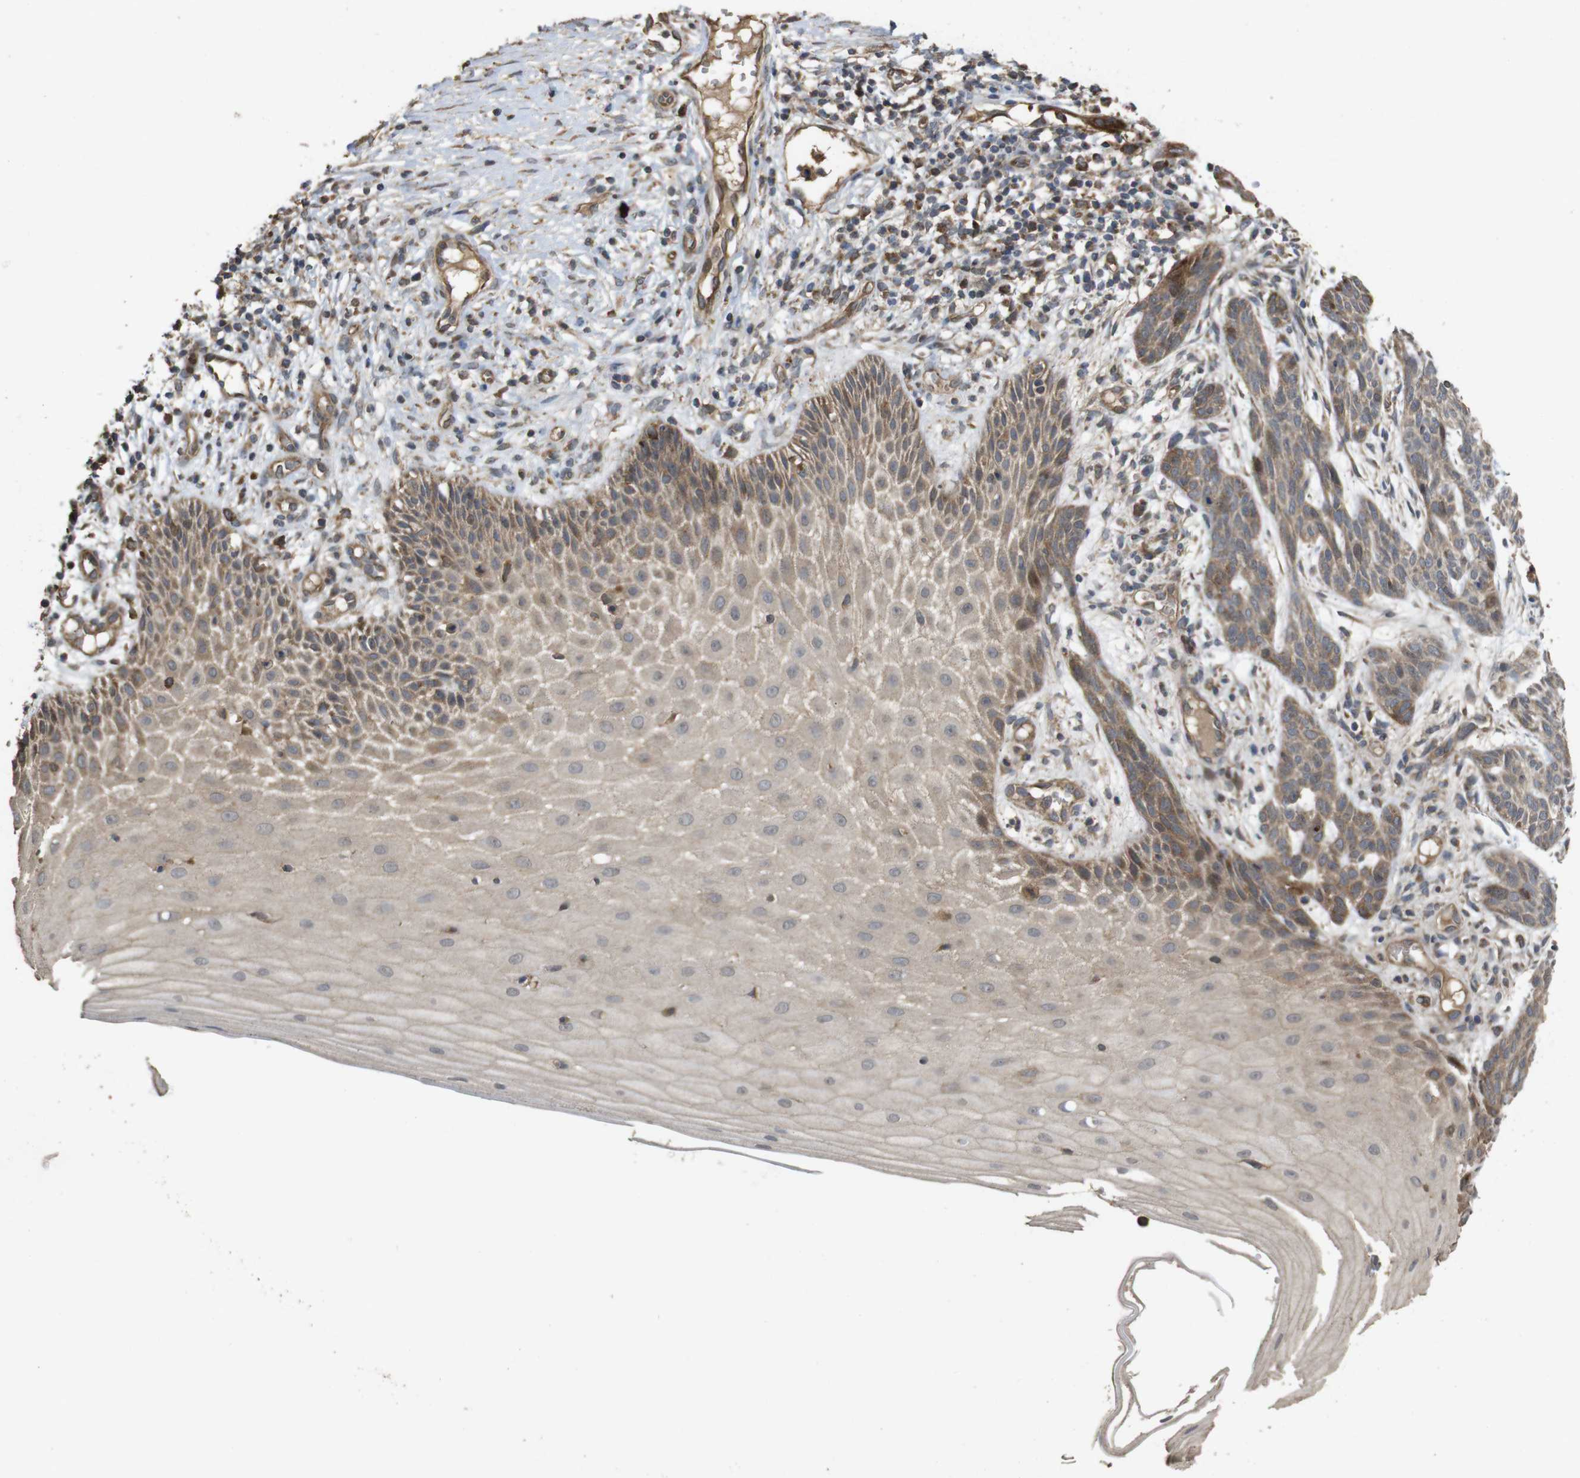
{"staining": {"intensity": "moderate", "quantity": ">75%", "location": "cytoplasmic/membranous,nuclear"}, "tissue": "skin cancer", "cell_type": "Tumor cells", "image_type": "cancer", "snomed": [{"axis": "morphology", "description": "Basal cell carcinoma"}, {"axis": "topography", "description": "Skin"}], "caption": "Protein expression analysis of skin cancer (basal cell carcinoma) displays moderate cytoplasmic/membranous and nuclear staining in about >75% of tumor cells.", "gene": "PCDHB10", "patient": {"sex": "female", "age": 59}}